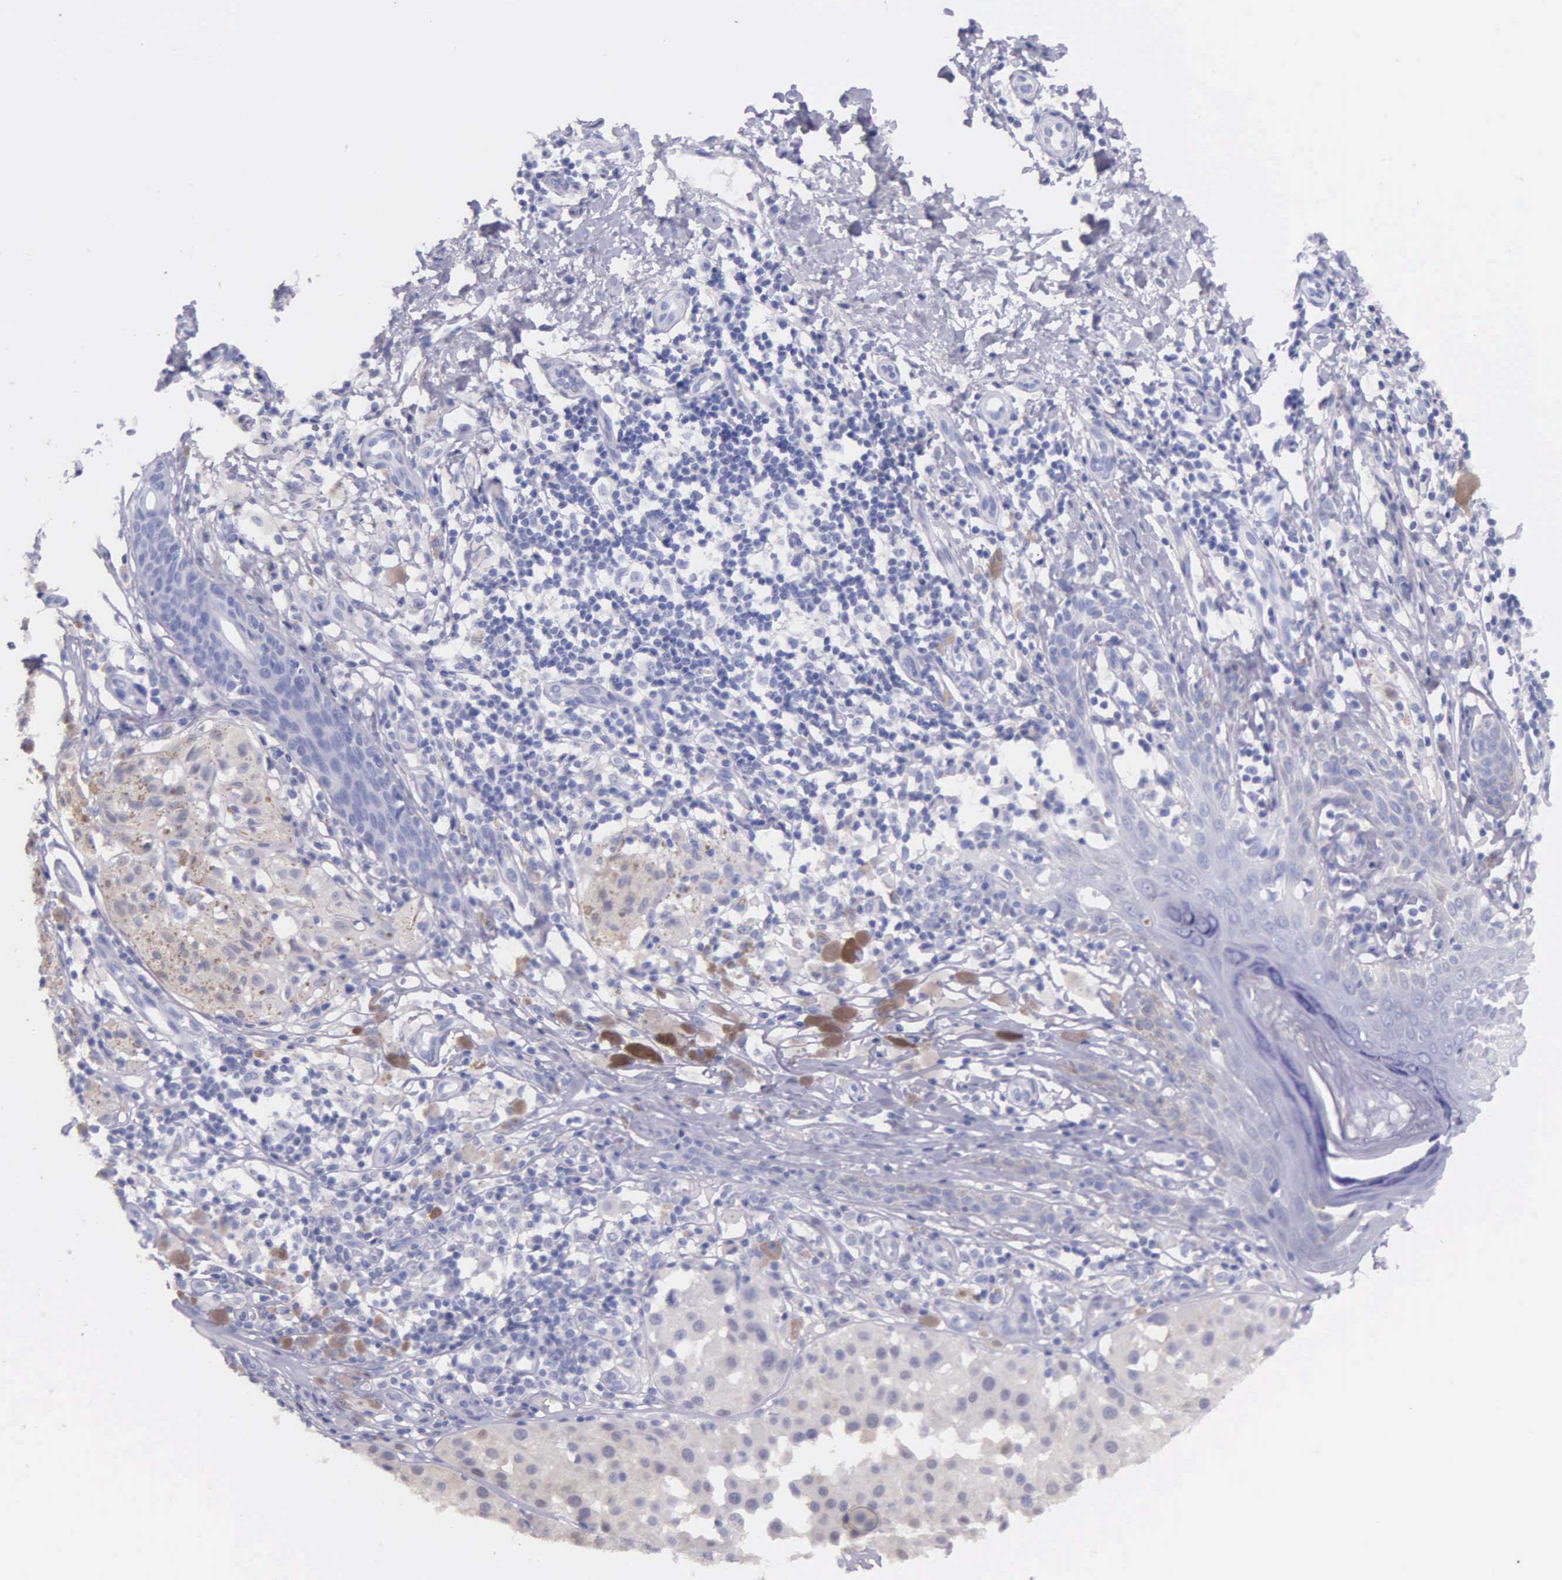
{"staining": {"intensity": "weak", "quantity": "<25%", "location": "cytoplasmic/membranous"}, "tissue": "melanoma", "cell_type": "Tumor cells", "image_type": "cancer", "snomed": [{"axis": "morphology", "description": "Malignant melanoma, NOS"}, {"axis": "topography", "description": "Skin"}], "caption": "Protein analysis of melanoma shows no significant staining in tumor cells.", "gene": "GSTT2", "patient": {"sex": "male", "age": 36}}